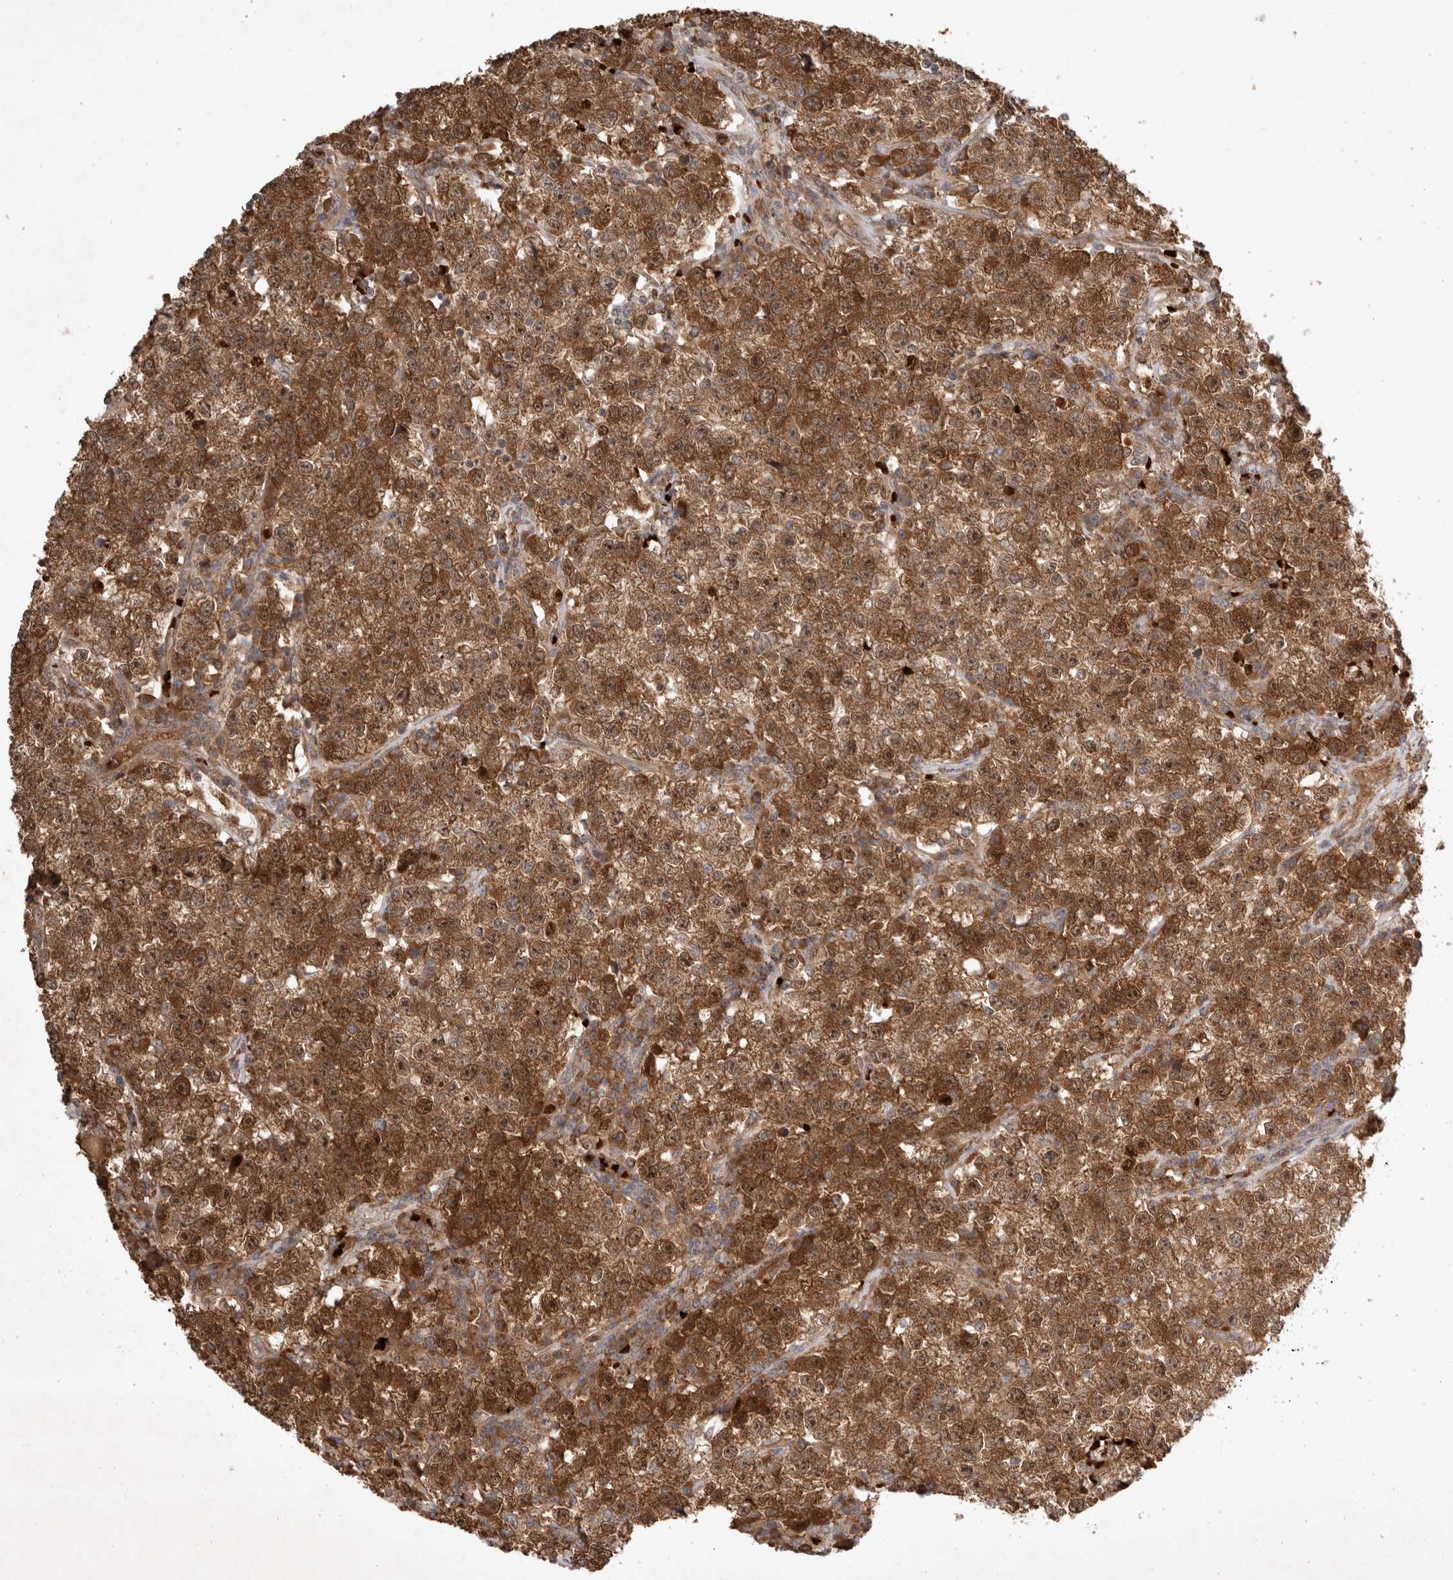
{"staining": {"intensity": "strong", "quantity": ">75%", "location": "cytoplasmic/membranous,nuclear"}, "tissue": "testis cancer", "cell_type": "Tumor cells", "image_type": "cancer", "snomed": [{"axis": "morphology", "description": "Seminoma, NOS"}, {"axis": "topography", "description": "Testis"}], "caption": "Testis seminoma stained with DAB immunohistochemistry shows high levels of strong cytoplasmic/membranous and nuclear positivity in approximately >75% of tumor cells. The staining is performed using DAB brown chromogen to label protein expression. The nuclei are counter-stained blue using hematoxylin.", "gene": "FAM221A", "patient": {"sex": "male", "age": 22}}